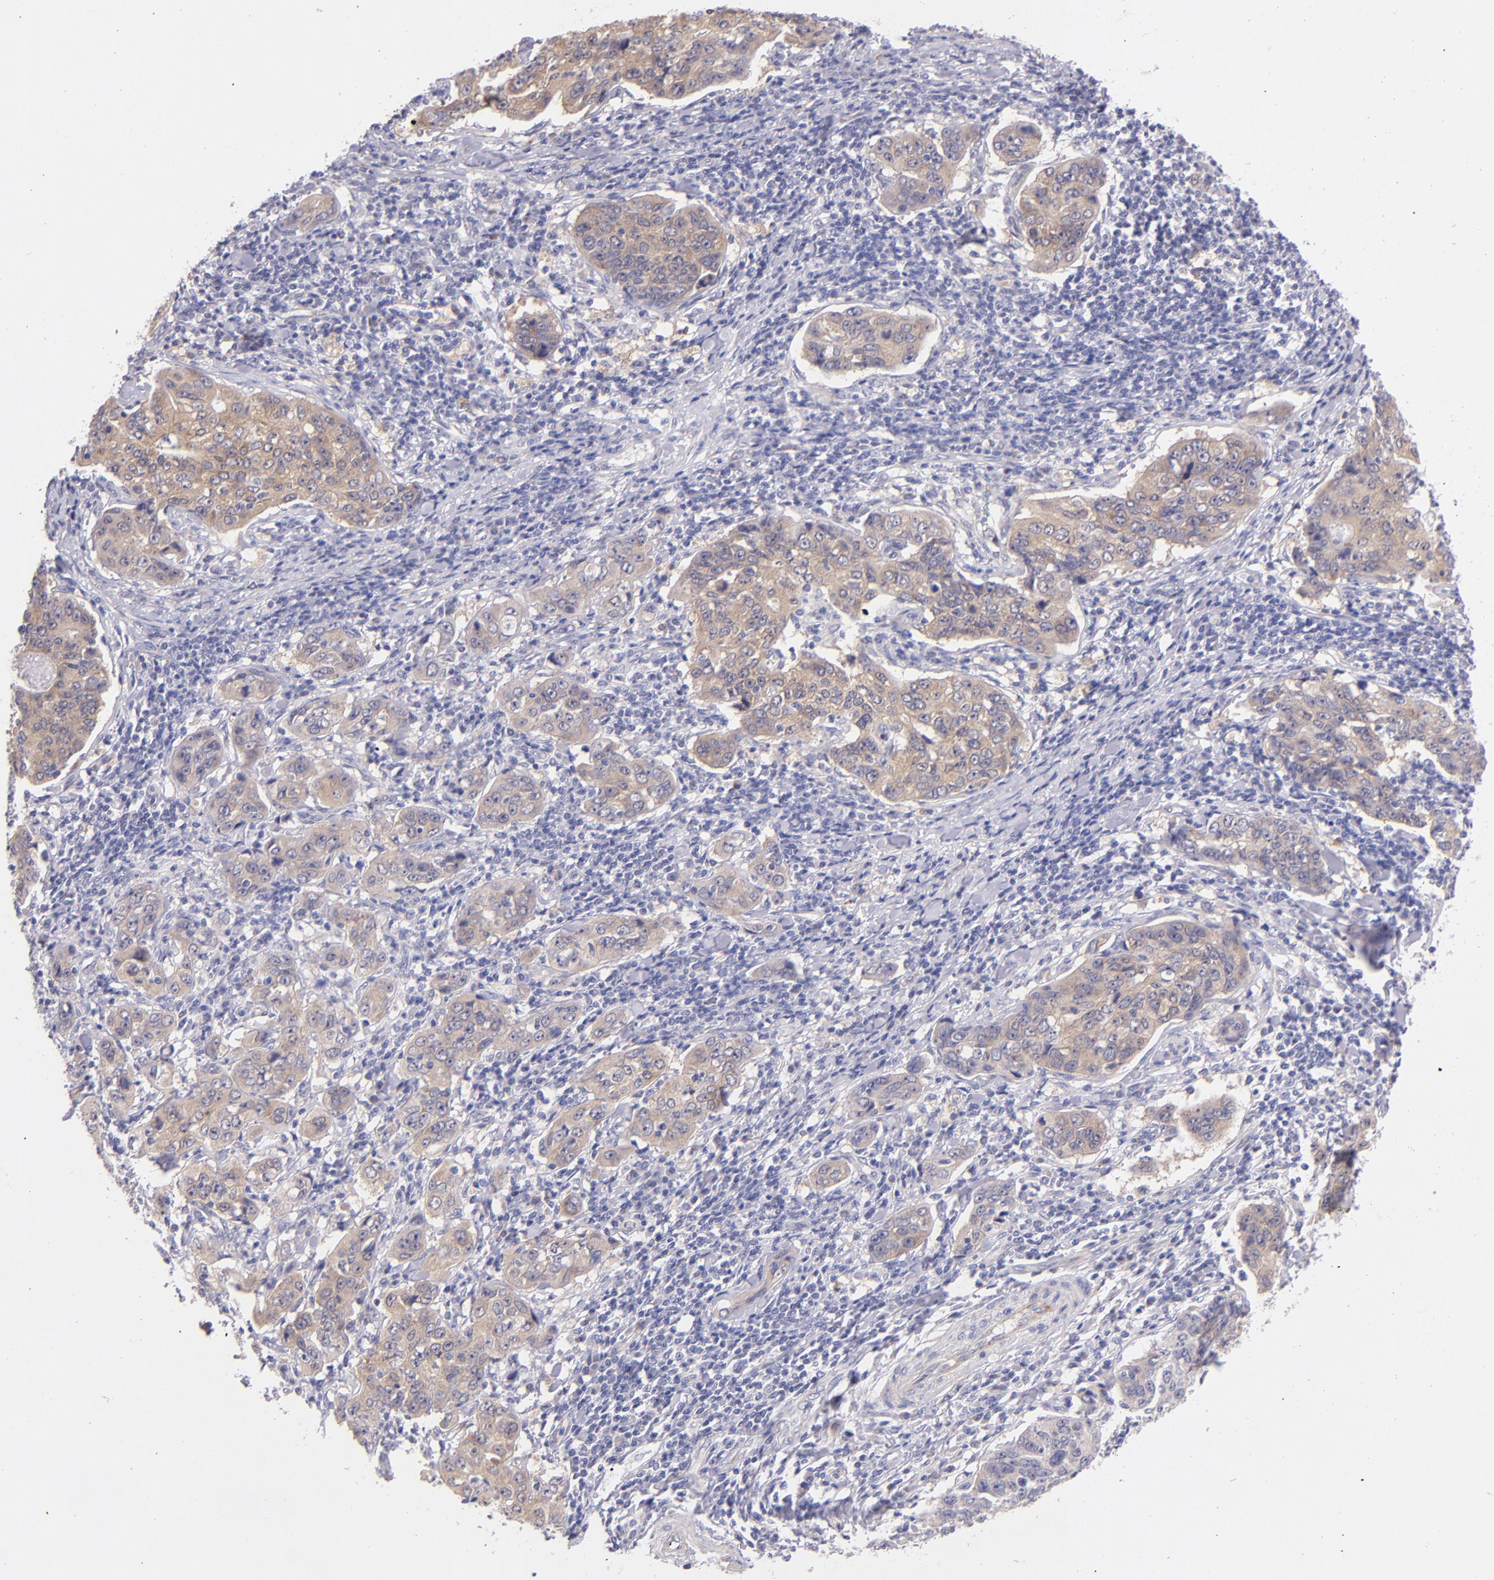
{"staining": {"intensity": "weak", "quantity": ">75%", "location": "cytoplasmic/membranous"}, "tissue": "stomach cancer", "cell_type": "Tumor cells", "image_type": "cancer", "snomed": [{"axis": "morphology", "description": "Adenocarcinoma, NOS"}, {"axis": "topography", "description": "Esophagus"}, {"axis": "topography", "description": "Stomach"}], "caption": "IHC (DAB) staining of human stomach adenocarcinoma exhibits weak cytoplasmic/membranous protein staining in about >75% of tumor cells. The protein is shown in brown color, while the nuclei are stained blue.", "gene": "SH2D4A", "patient": {"sex": "male", "age": 74}}